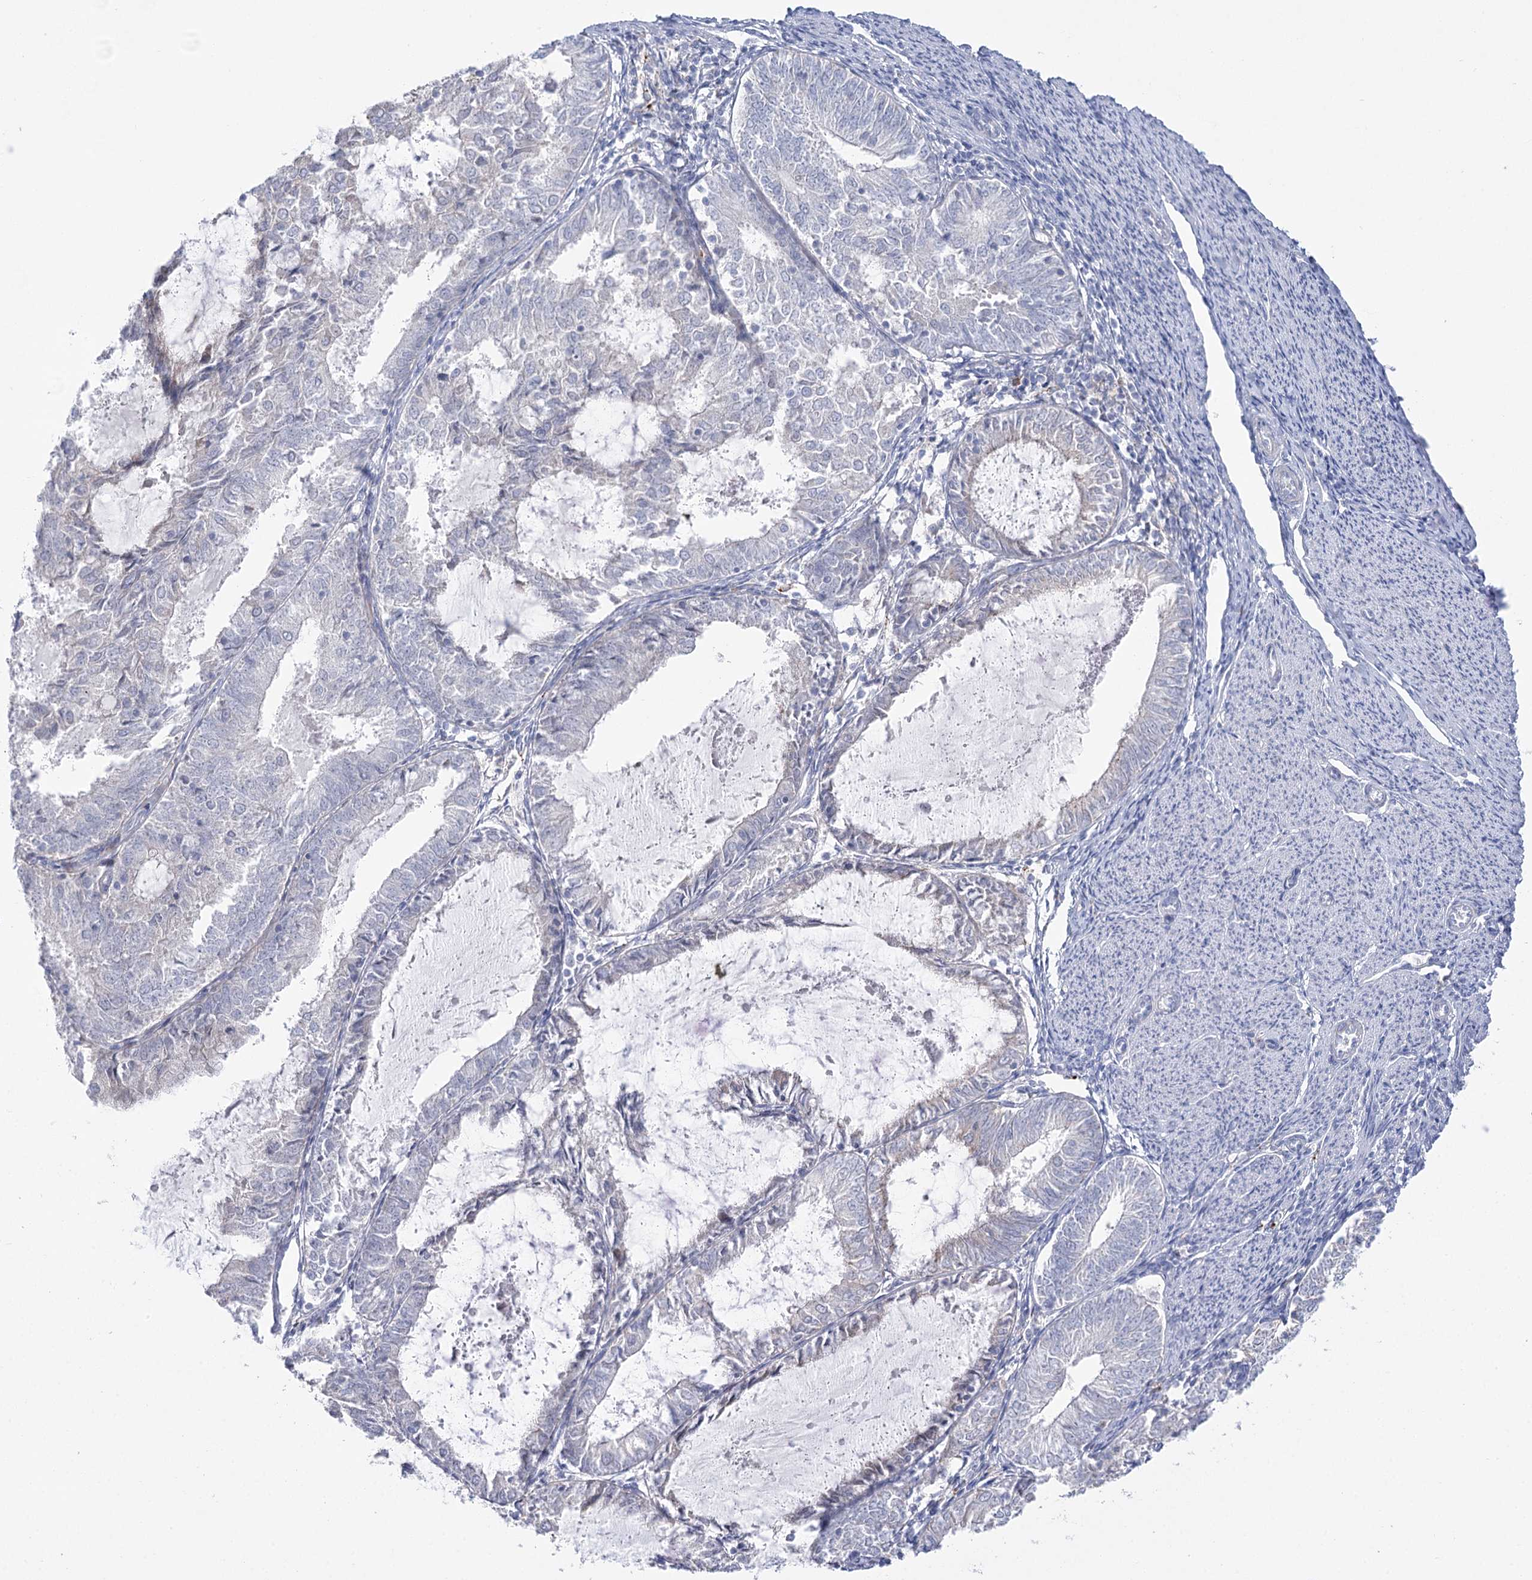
{"staining": {"intensity": "negative", "quantity": "none", "location": "none"}, "tissue": "endometrial cancer", "cell_type": "Tumor cells", "image_type": "cancer", "snomed": [{"axis": "morphology", "description": "Adenocarcinoma, NOS"}, {"axis": "topography", "description": "Endometrium"}], "caption": "This is an immunohistochemistry (IHC) micrograph of human endometrial adenocarcinoma. There is no staining in tumor cells.", "gene": "SIAE", "patient": {"sex": "female", "age": 57}}